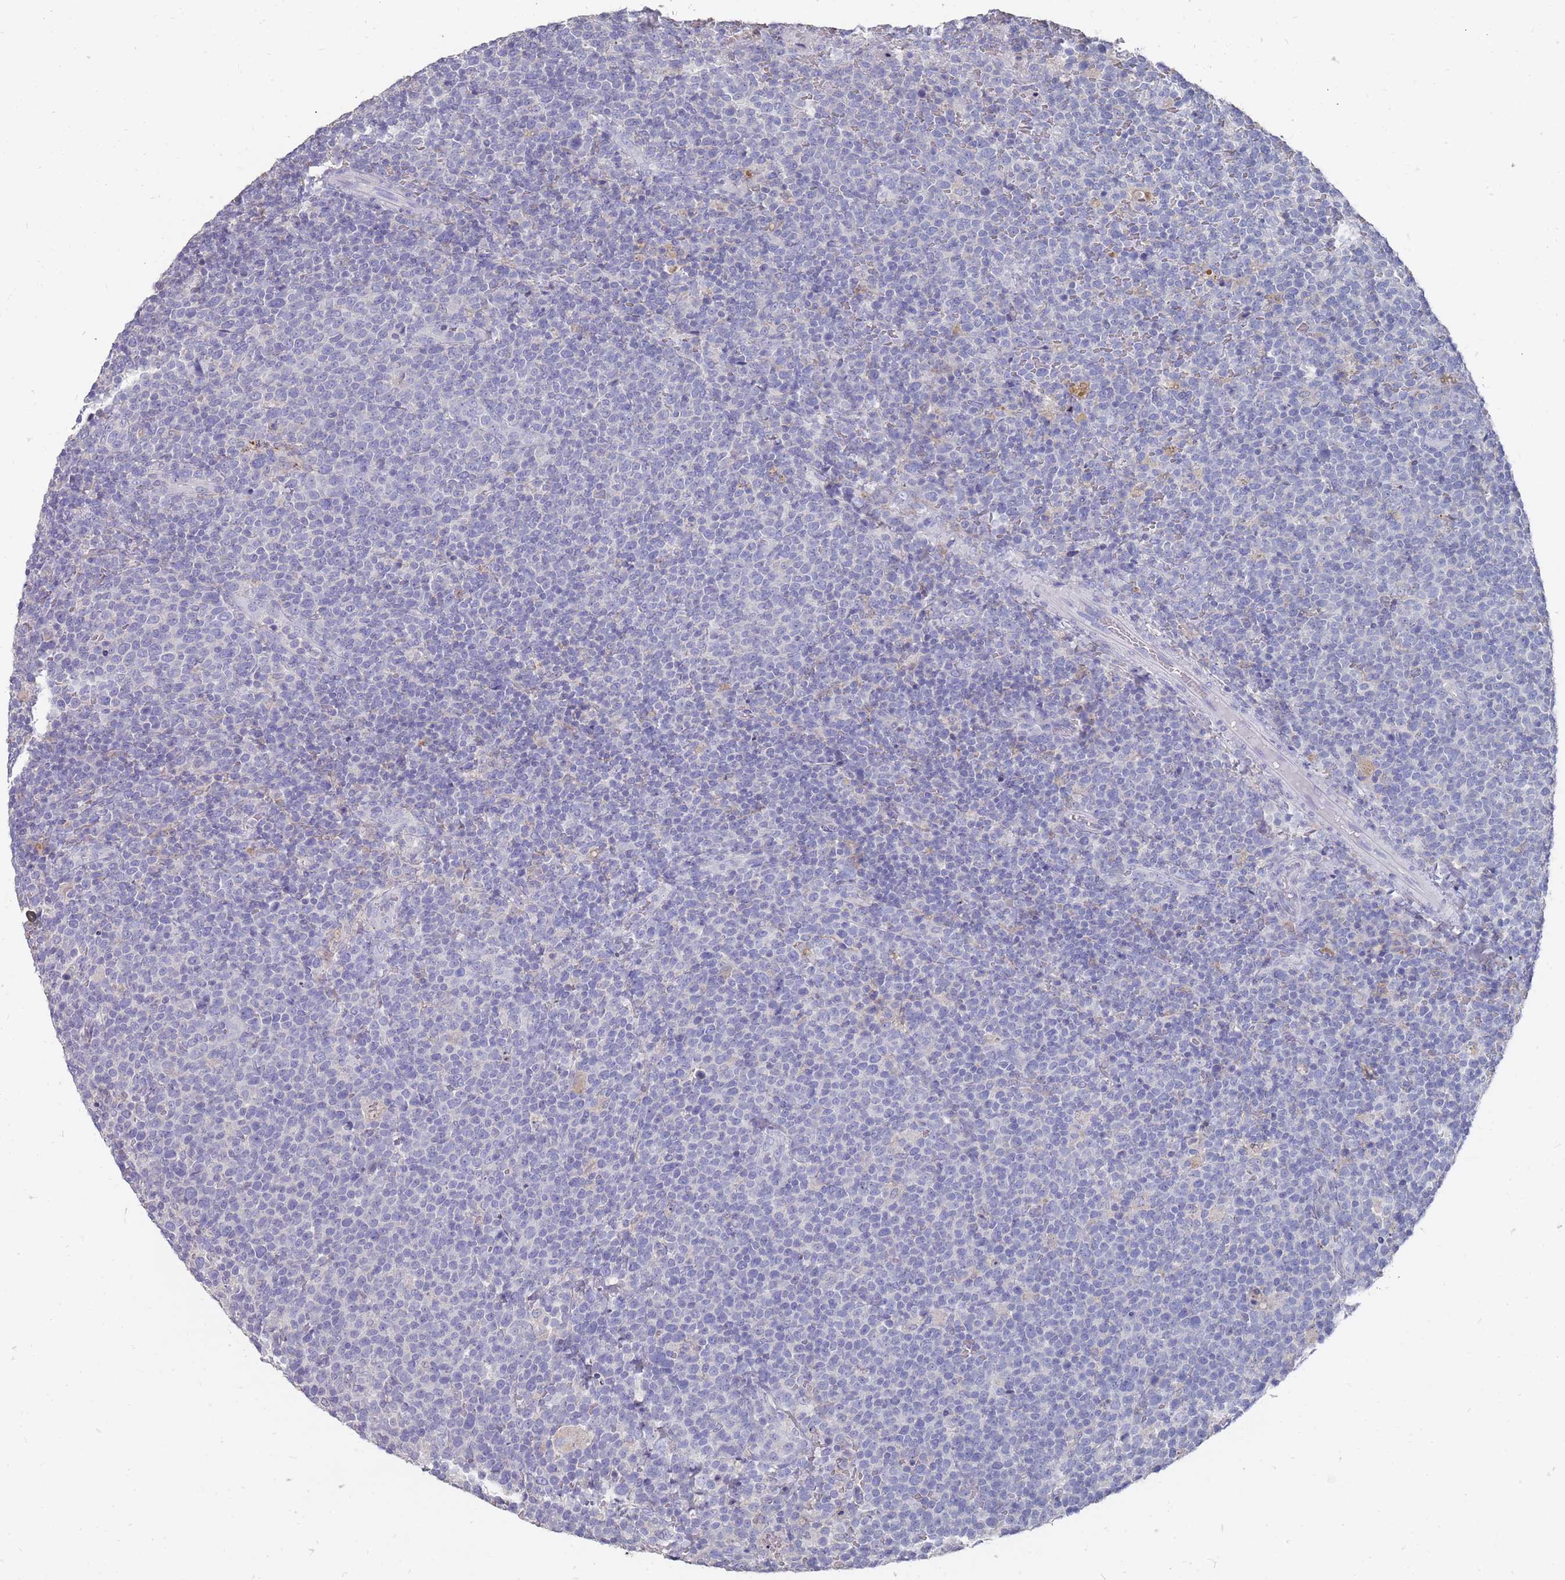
{"staining": {"intensity": "negative", "quantity": "none", "location": "none"}, "tissue": "lymphoma", "cell_type": "Tumor cells", "image_type": "cancer", "snomed": [{"axis": "morphology", "description": "Malignant lymphoma, non-Hodgkin's type, High grade"}, {"axis": "topography", "description": "Lymph node"}], "caption": "There is no significant positivity in tumor cells of high-grade malignant lymphoma, non-Hodgkin's type.", "gene": "OTULINL", "patient": {"sex": "male", "age": 61}}